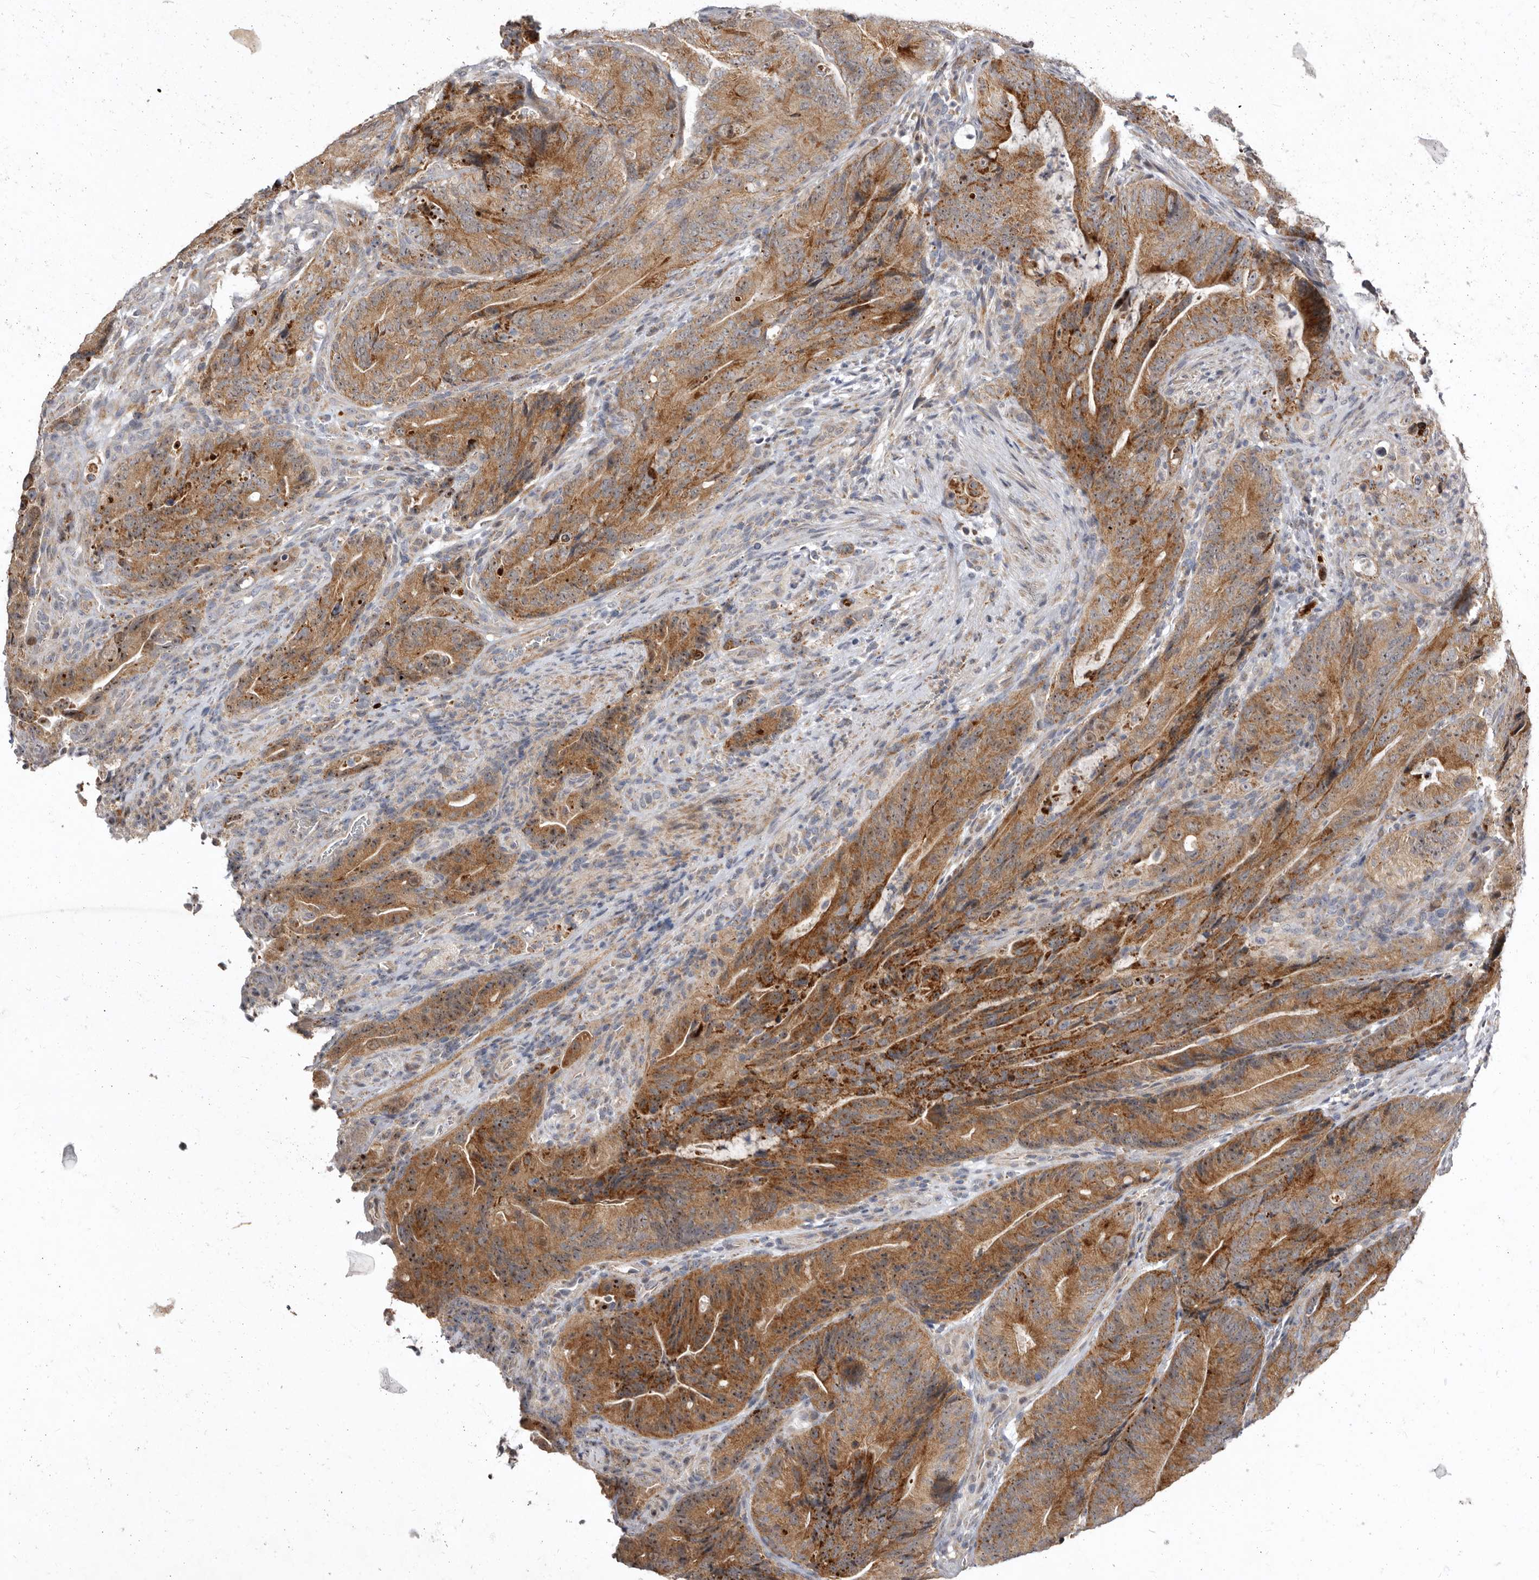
{"staining": {"intensity": "strong", "quantity": "25%-75%", "location": "cytoplasmic/membranous"}, "tissue": "colorectal cancer", "cell_type": "Tumor cells", "image_type": "cancer", "snomed": [{"axis": "morphology", "description": "Normal tissue, NOS"}, {"axis": "topography", "description": "Colon"}], "caption": "Colorectal cancer stained for a protein (brown) displays strong cytoplasmic/membranous positive staining in about 25%-75% of tumor cells.", "gene": "SMC4", "patient": {"sex": "female", "age": 82}}